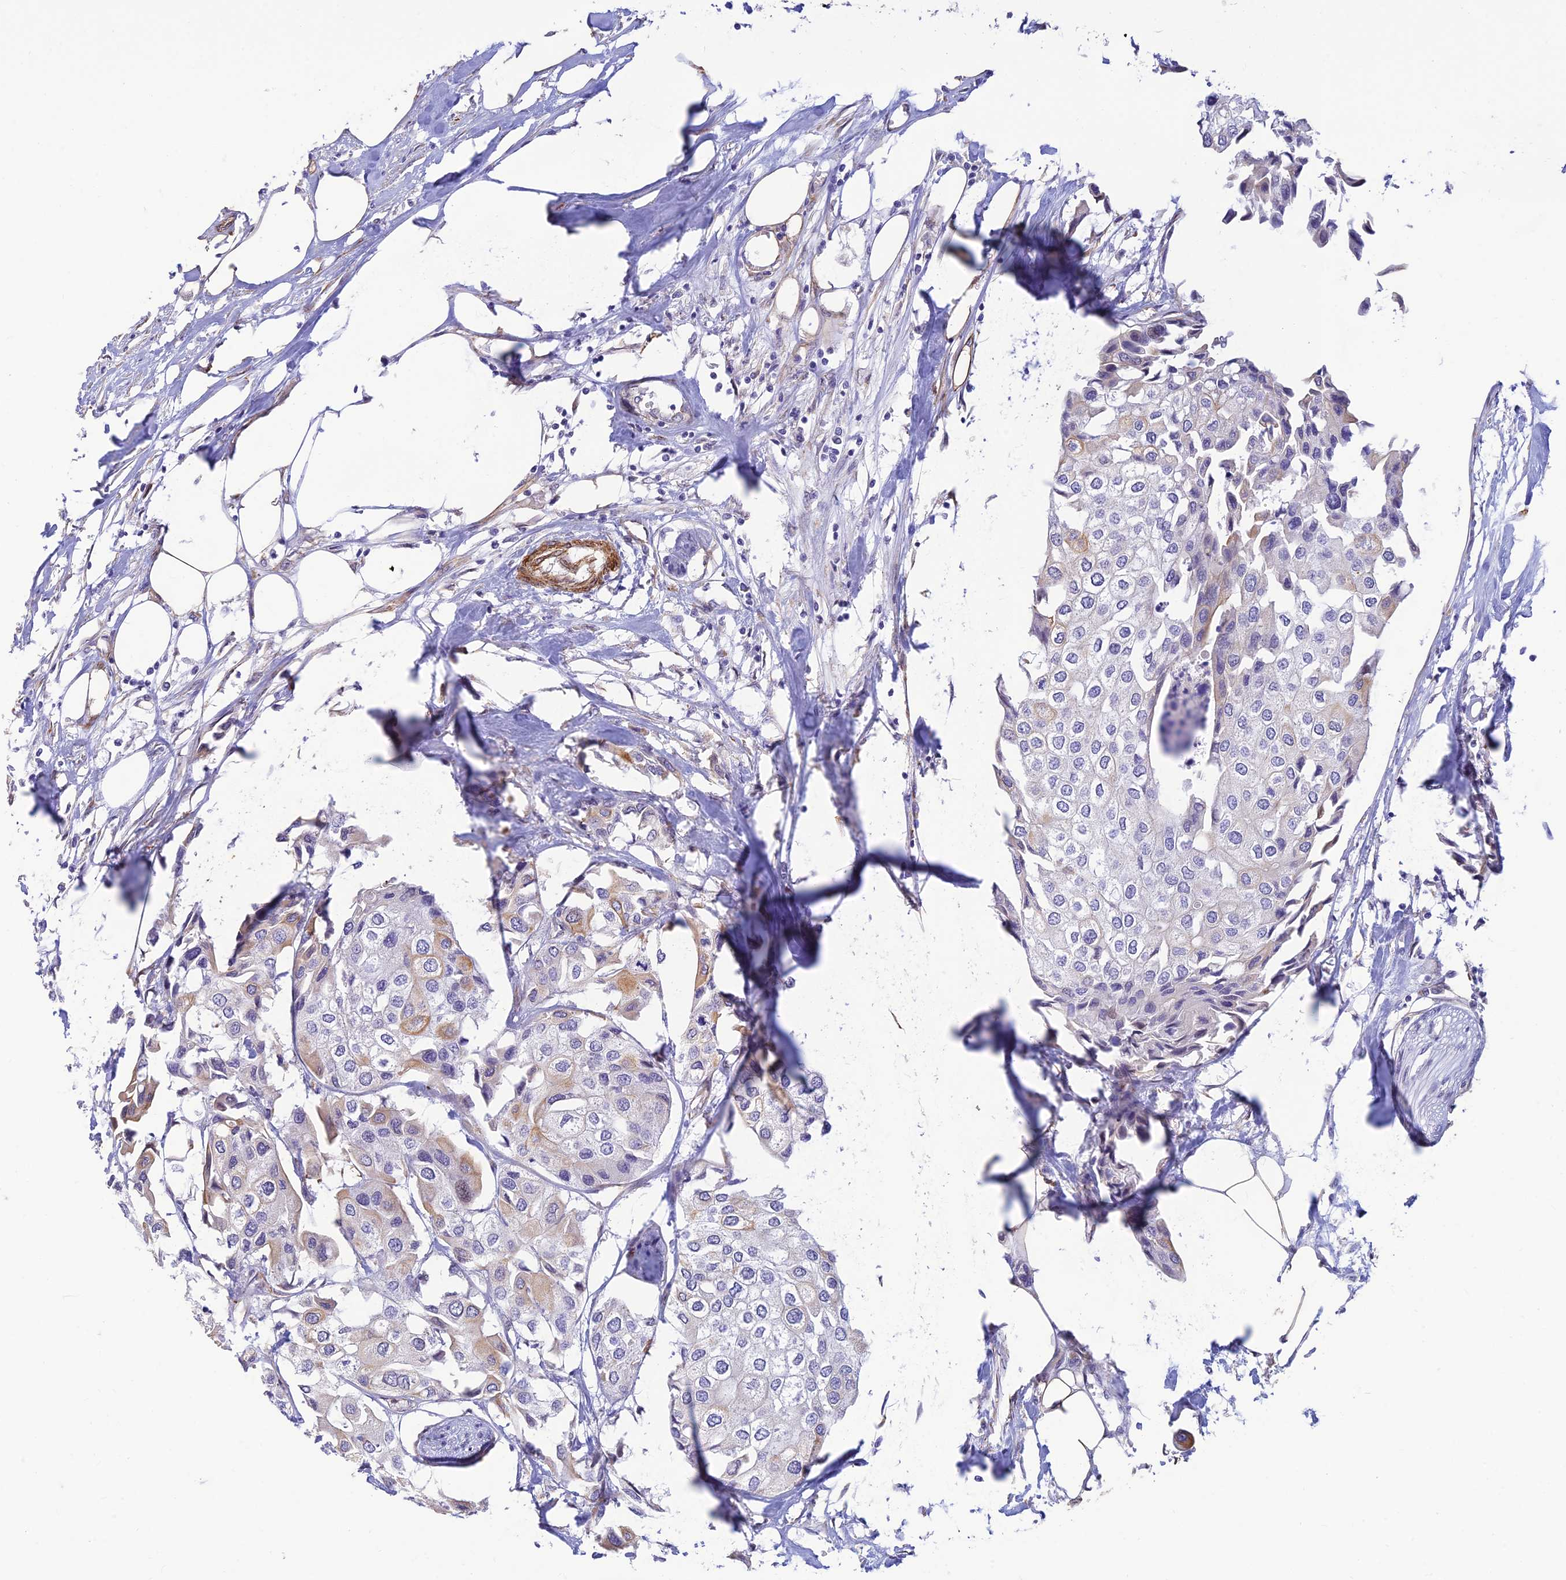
{"staining": {"intensity": "weak", "quantity": "<25%", "location": "cytoplasmic/membranous"}, "tissue": "urothelial cancer", "cell_type": "Tumor cells", "image_type": "cancer", "snomed": [{"axis": "morphology", "description": "Urothelial carcinoma, High grade"}, {"axis": "topography", "description": "Urinary bladder"}], "caption": "High power microscopy image of an immunohistochemistry (IHC) histopathology image of urothelial cancer, revealing no significant positivity in tumor cells.", "gene": "ALDH1L2", "patient": {"sex": "male", "age": 64}}